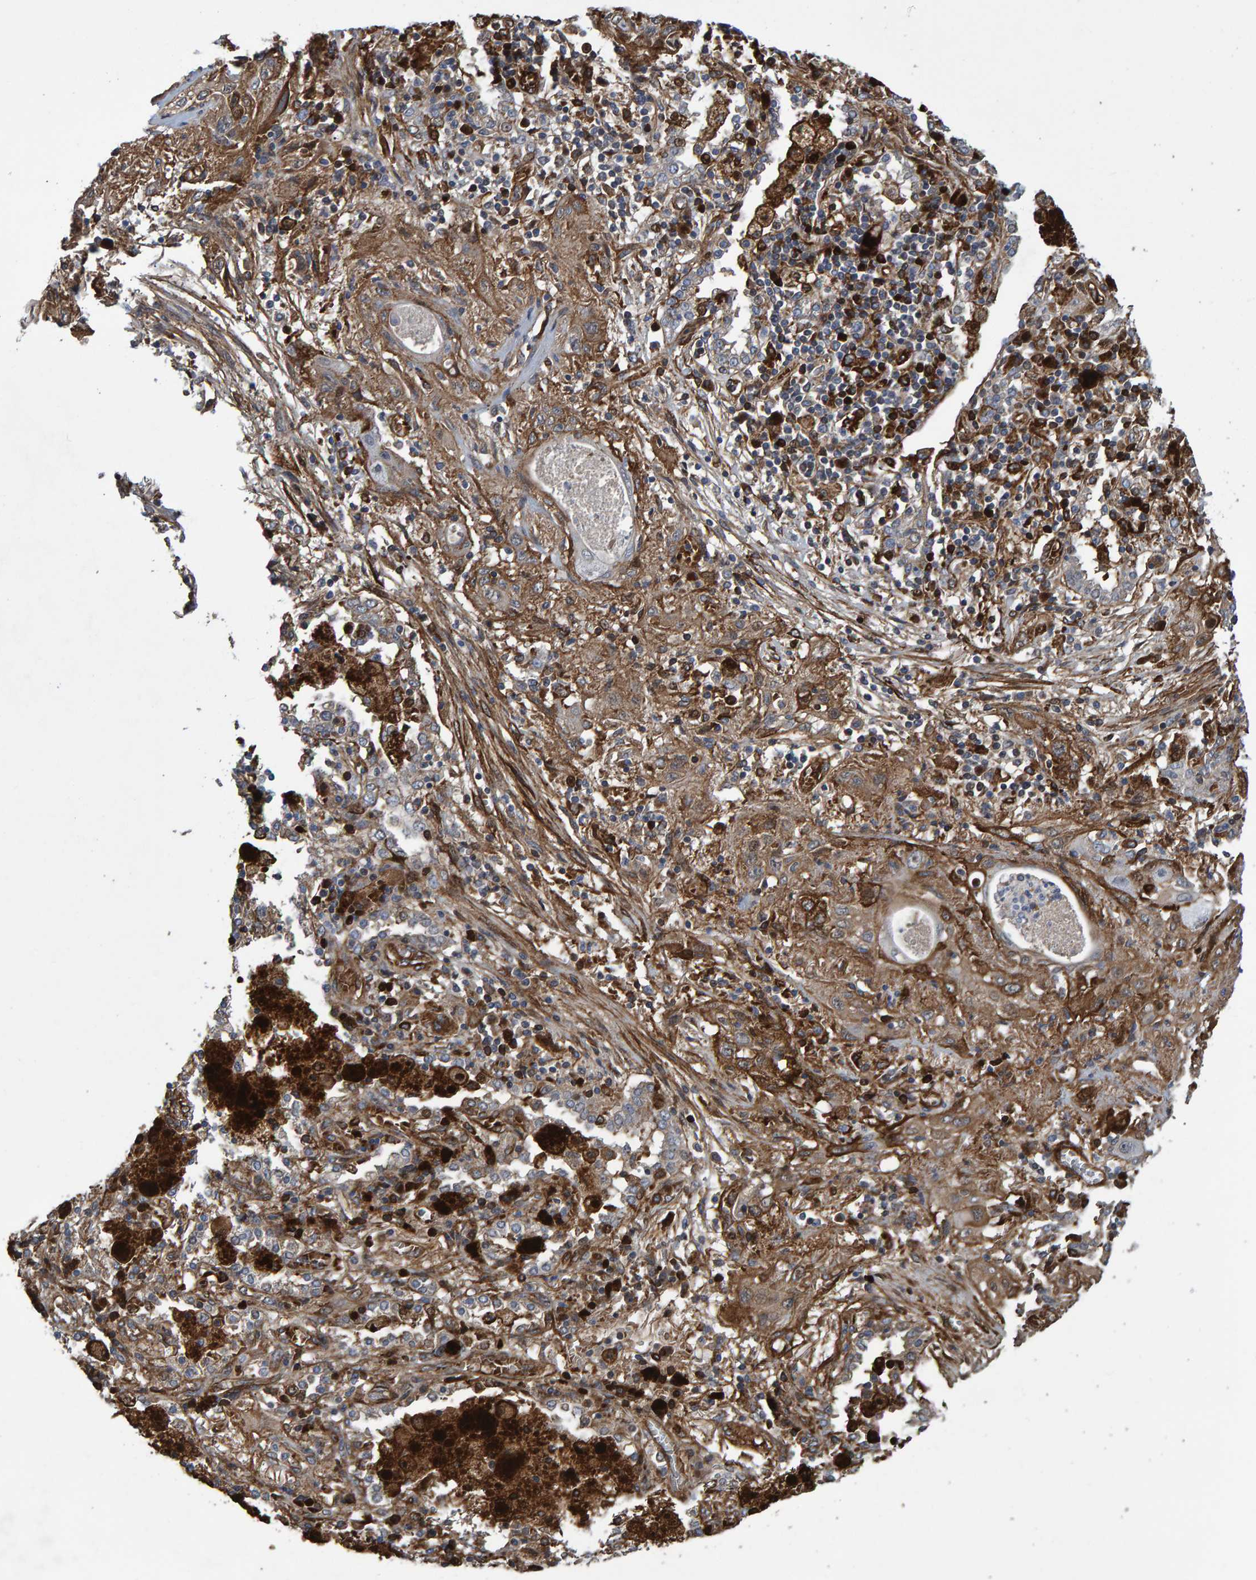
{"staining": {"intensity": "moderate", "quantity": ">75%", "location": "cytoplasmic/membranous"}, "tissue": "lung cancer", "cell_type": "Tumor cells", "image_type": "cancer", "snomed": [{"axis": "morphology", "description": "Squamous cell carcinoma, NOS"}, {"axis": "topography", "description": "Lung"}], "caption": "IHC staining of lung cancer (squamous cell carcinoma), which reveals medium levels of moderate cytoplasmic/membranous staining in about >75% of tumor cells indicating moderate cytoplasmic/membranous protein positivity. The staining was performed using DAB (3,3'-diaminobenzidine) (brown) for protein detection and nuclei were counterstained in hematoxylin (blue).", "gene": "SLIT2", "patient": {"sex": "female", "age": 47}}